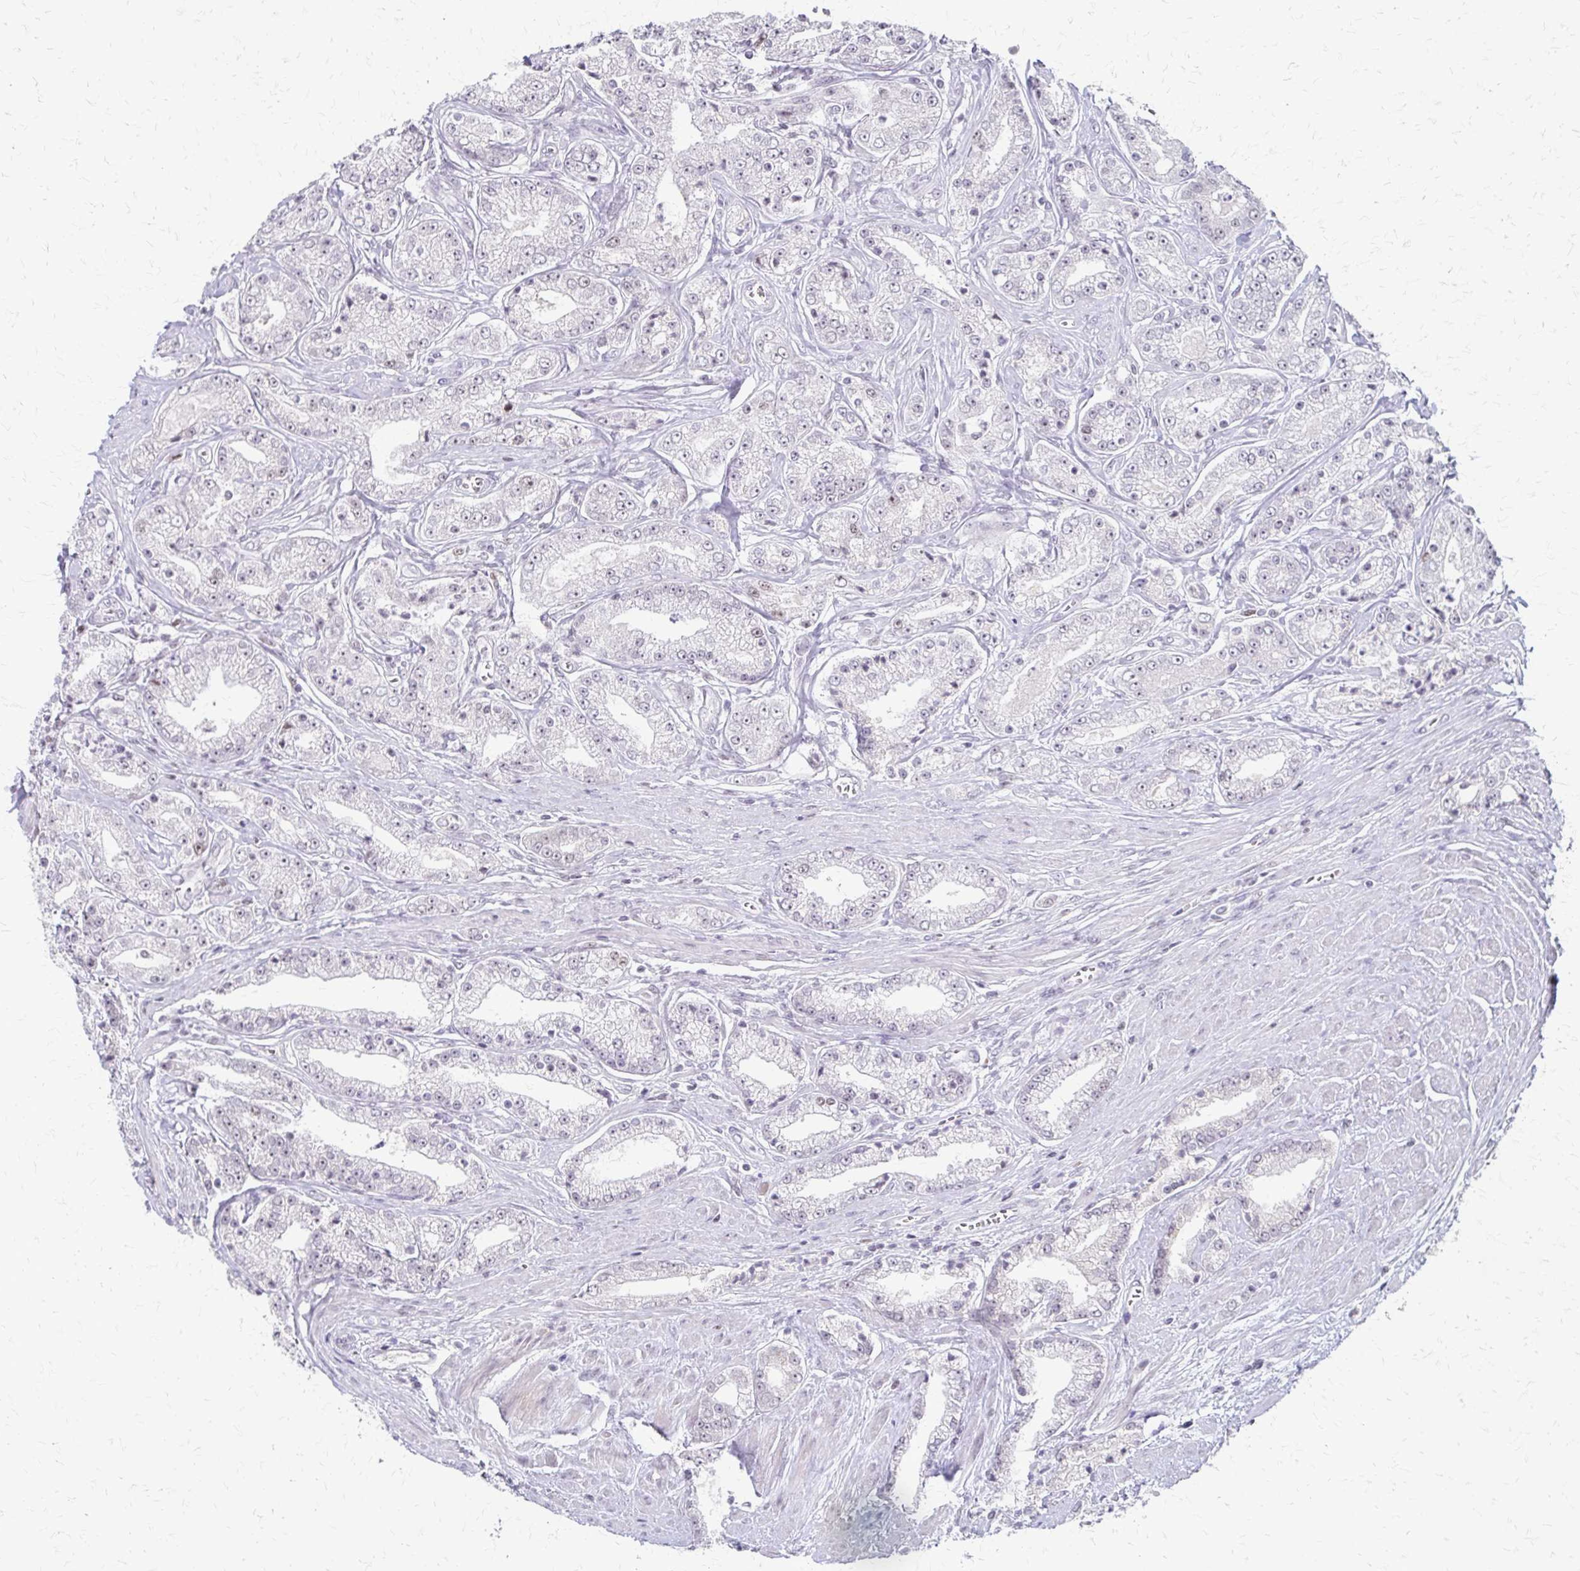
{"staining": {"intensity": "negative", "quantity": "none", "location": "none"}, "tissue": "prostate cancer", "cell_type": "Tumor cells", "image_type": "cancer", "snomed": [{"axis": "morphology", "description": "Adenocarcinoma, High grade"}, {"axis": "topography", "description": "Prostate"}], "caption": "This histopathology image is of prostate adenocarcinoma (high-grade) stained with immunohistochemistry (IHC) to label a protein in brown with the nuclei are counter-stained blue. There is no staining in tumor cells. The staining is performed using DAB (3,3'-diaminobenzidine) brown chromogen with nuclei counter-stained in using hematoxylin.", "gene": "EED", "patient": {"sex": "male", "age": 66}}